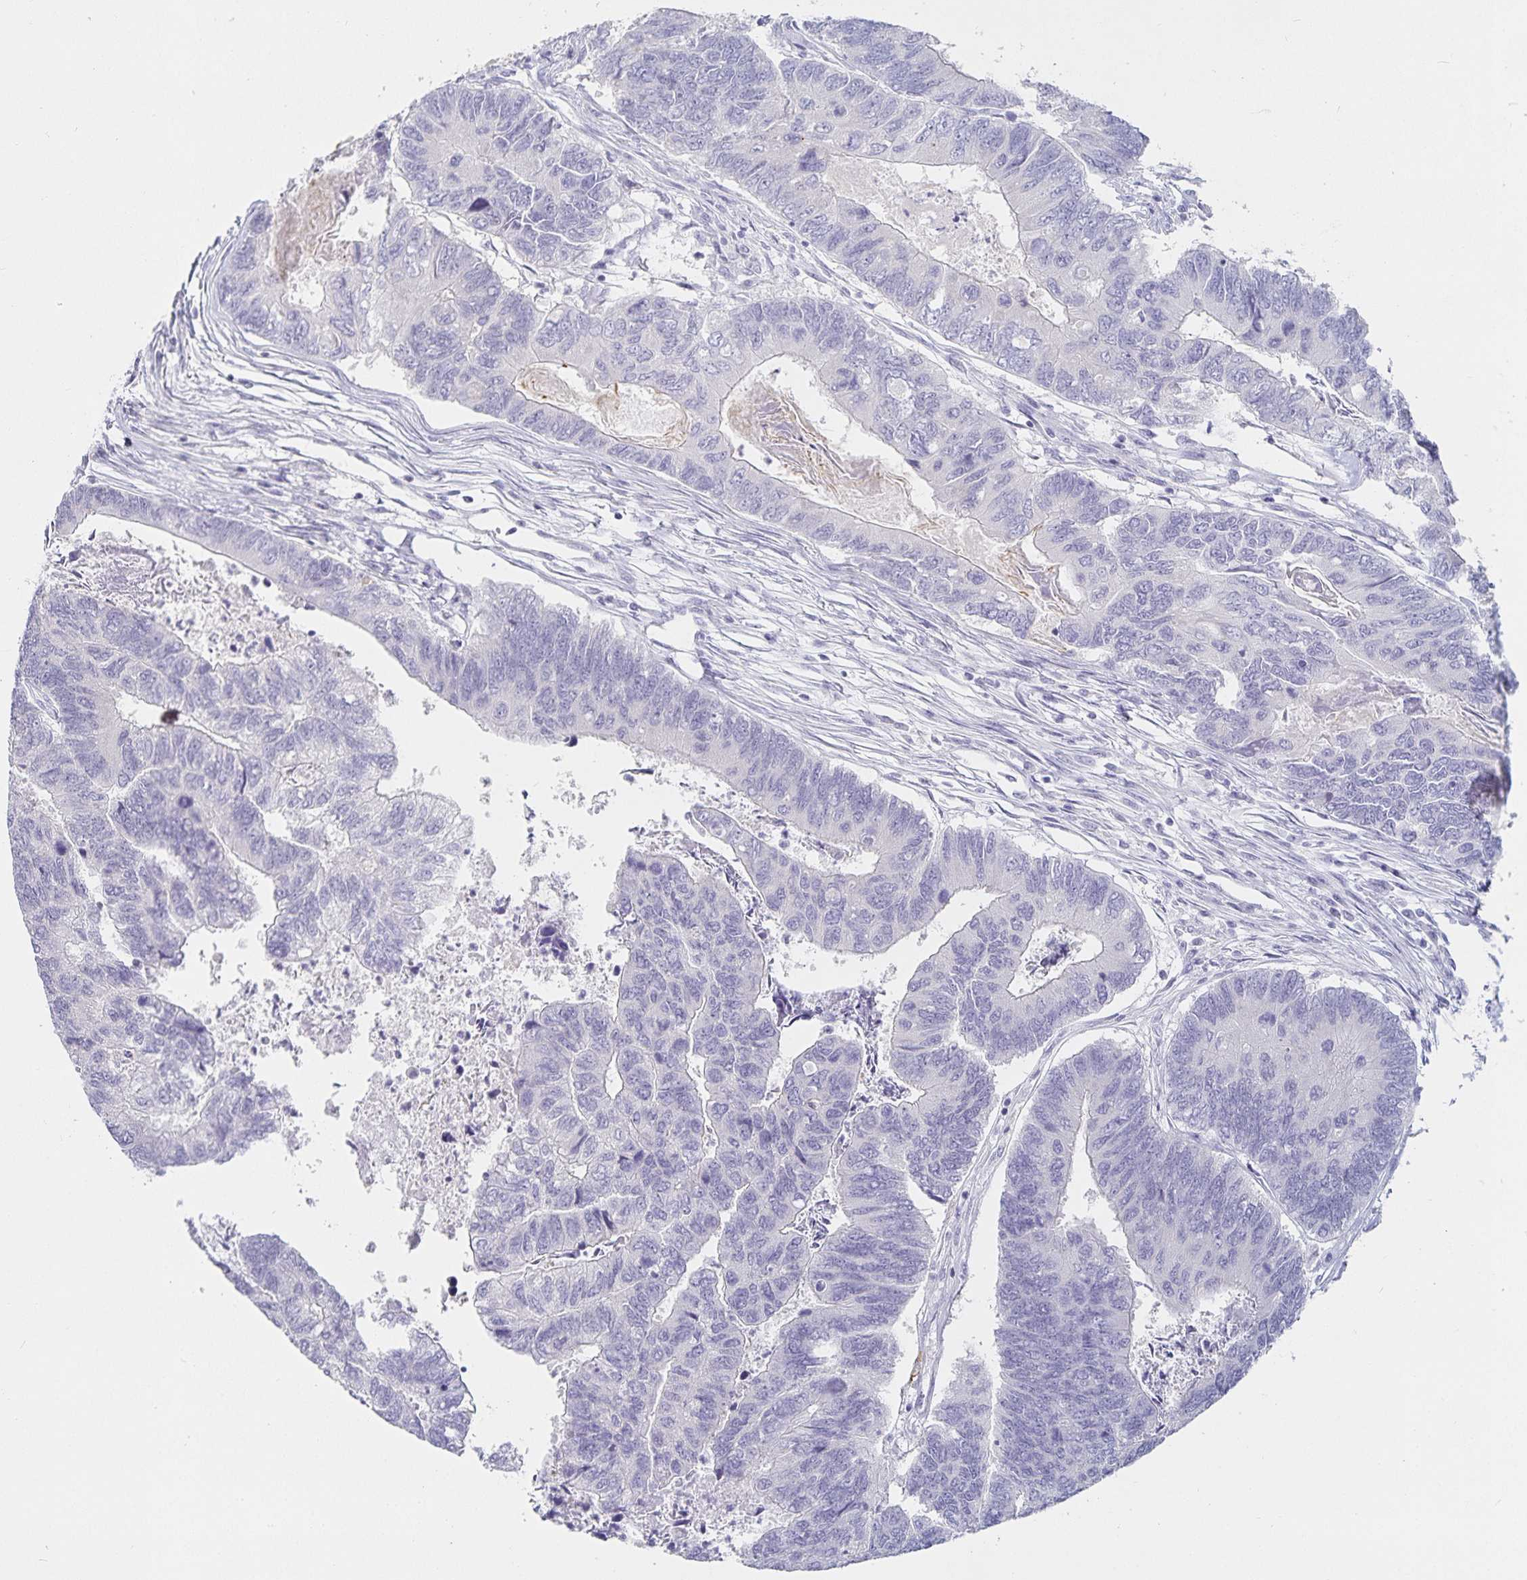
{"staining": {"intensity": "negative", "quantity": "none", "location": "none"}, "tissue": "colorectal cancer", "cell_type": "Tumor cells", "image_type": "cancer", "snomed": [{"axis": "morphology", "description": "Adenocarcinoma, NOS"}, {"axis": "topography", "description": "Colon"}], "caption": "IHC histopathology image of human colorectal cancer (adenocarcinoma) stained for a protein (brown), which exhibits no expression in tumor cells.", "gene": "SFTPA1", "patient": {"sex": "female", "age": 67}}